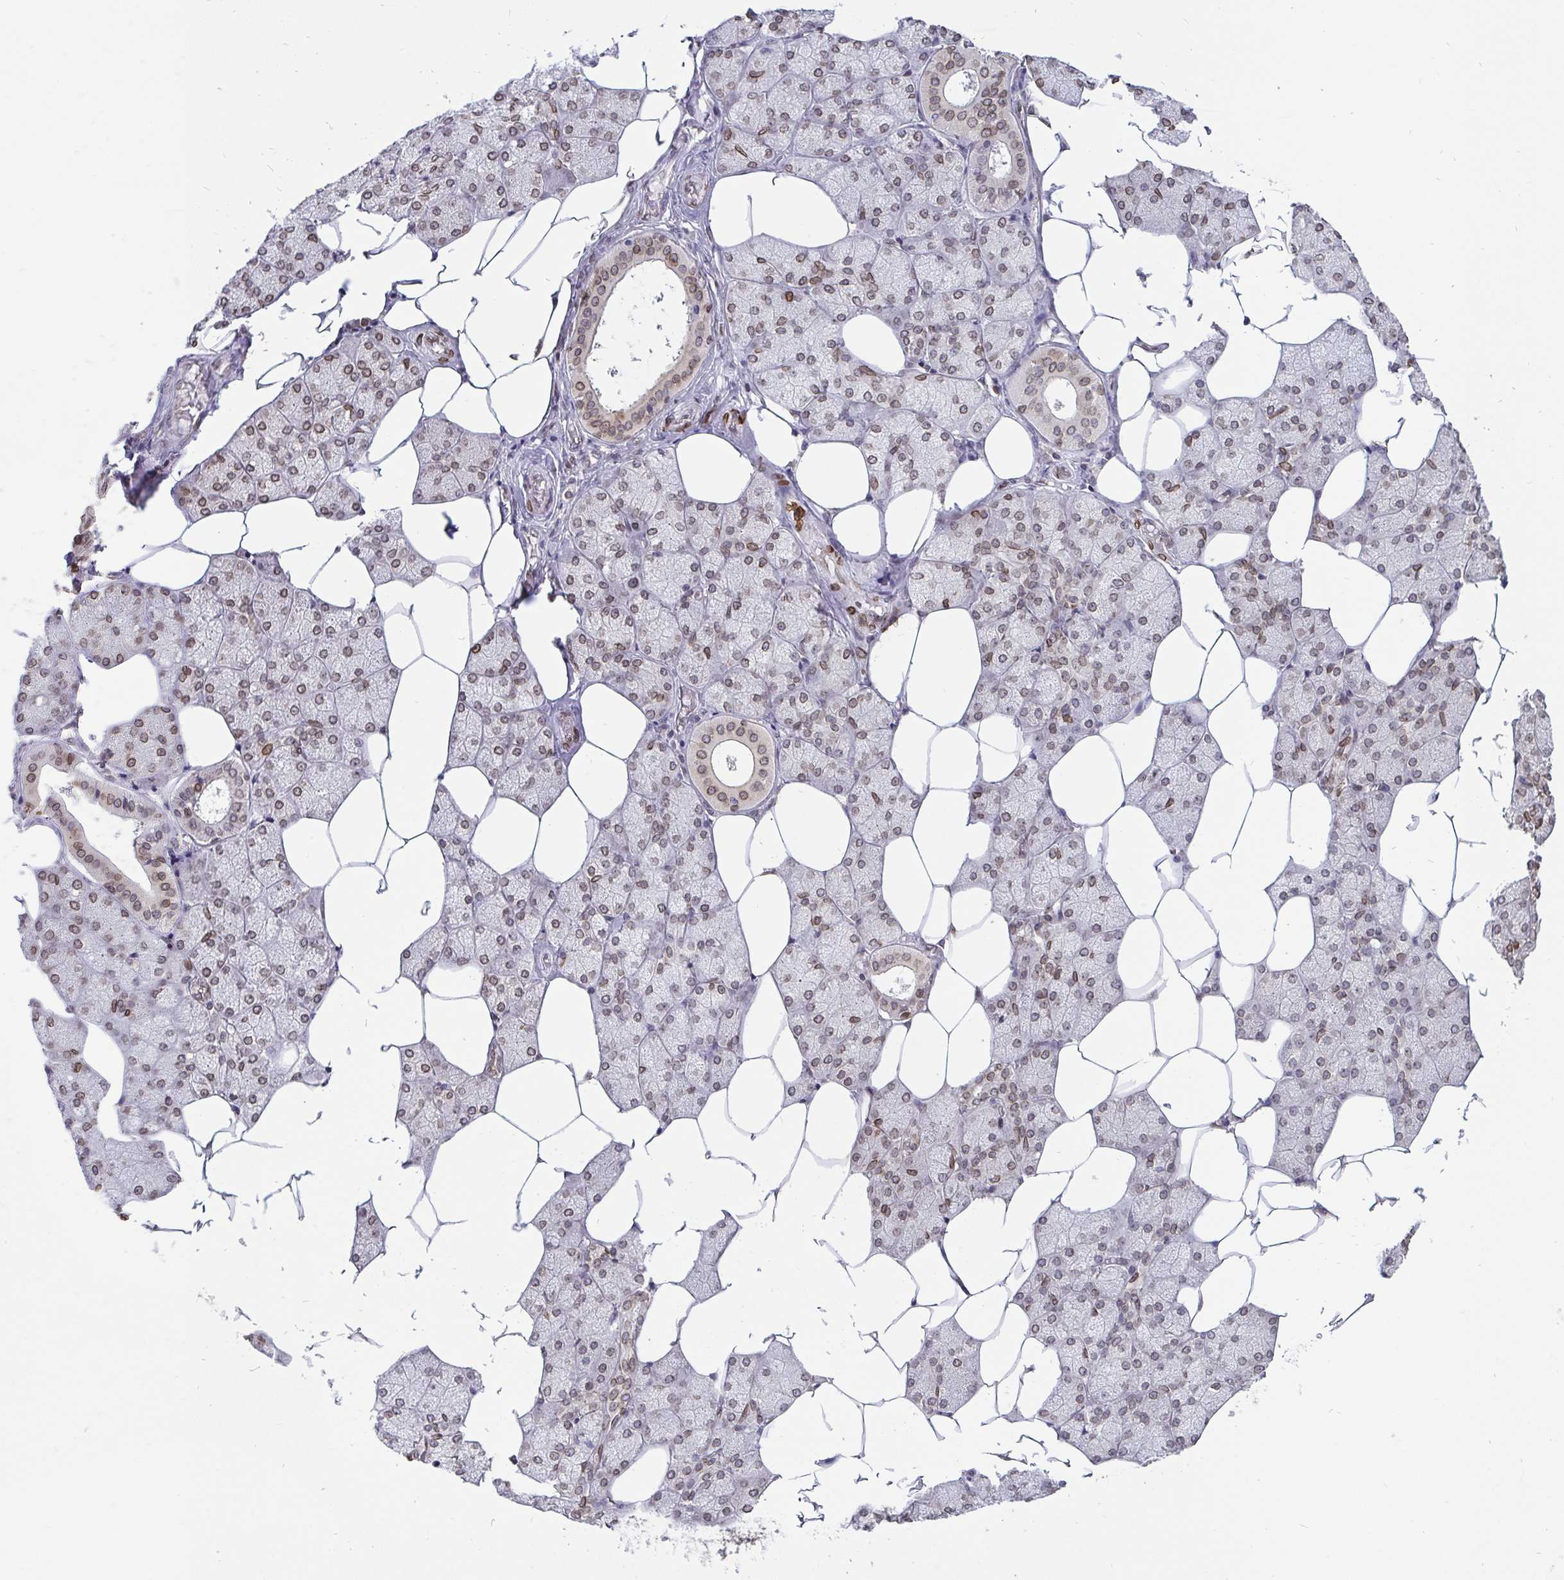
{"staining": {"intensity": "moderate", "quantity": "25%-75%", "location": "cytoplasmic/membranous,nuclear"}, "tissue": "salivary gland", "cell_type": "Glandular cells", "image_type": "normal", "snomed": [{"axis": "morphology", "description": "Normal tissue, NOS"}, {"axis": "topography", "description": "Salivary gland"}], "caption": "This is a micrograph of immunohistochemistry (IHC) staining of normal salivary gland, which shows moderate expression in the cytoplasmic/membranous,nuclear of glandular cells.", "gene": "EMD", "patient": {"sex": "female", "age": 43}}